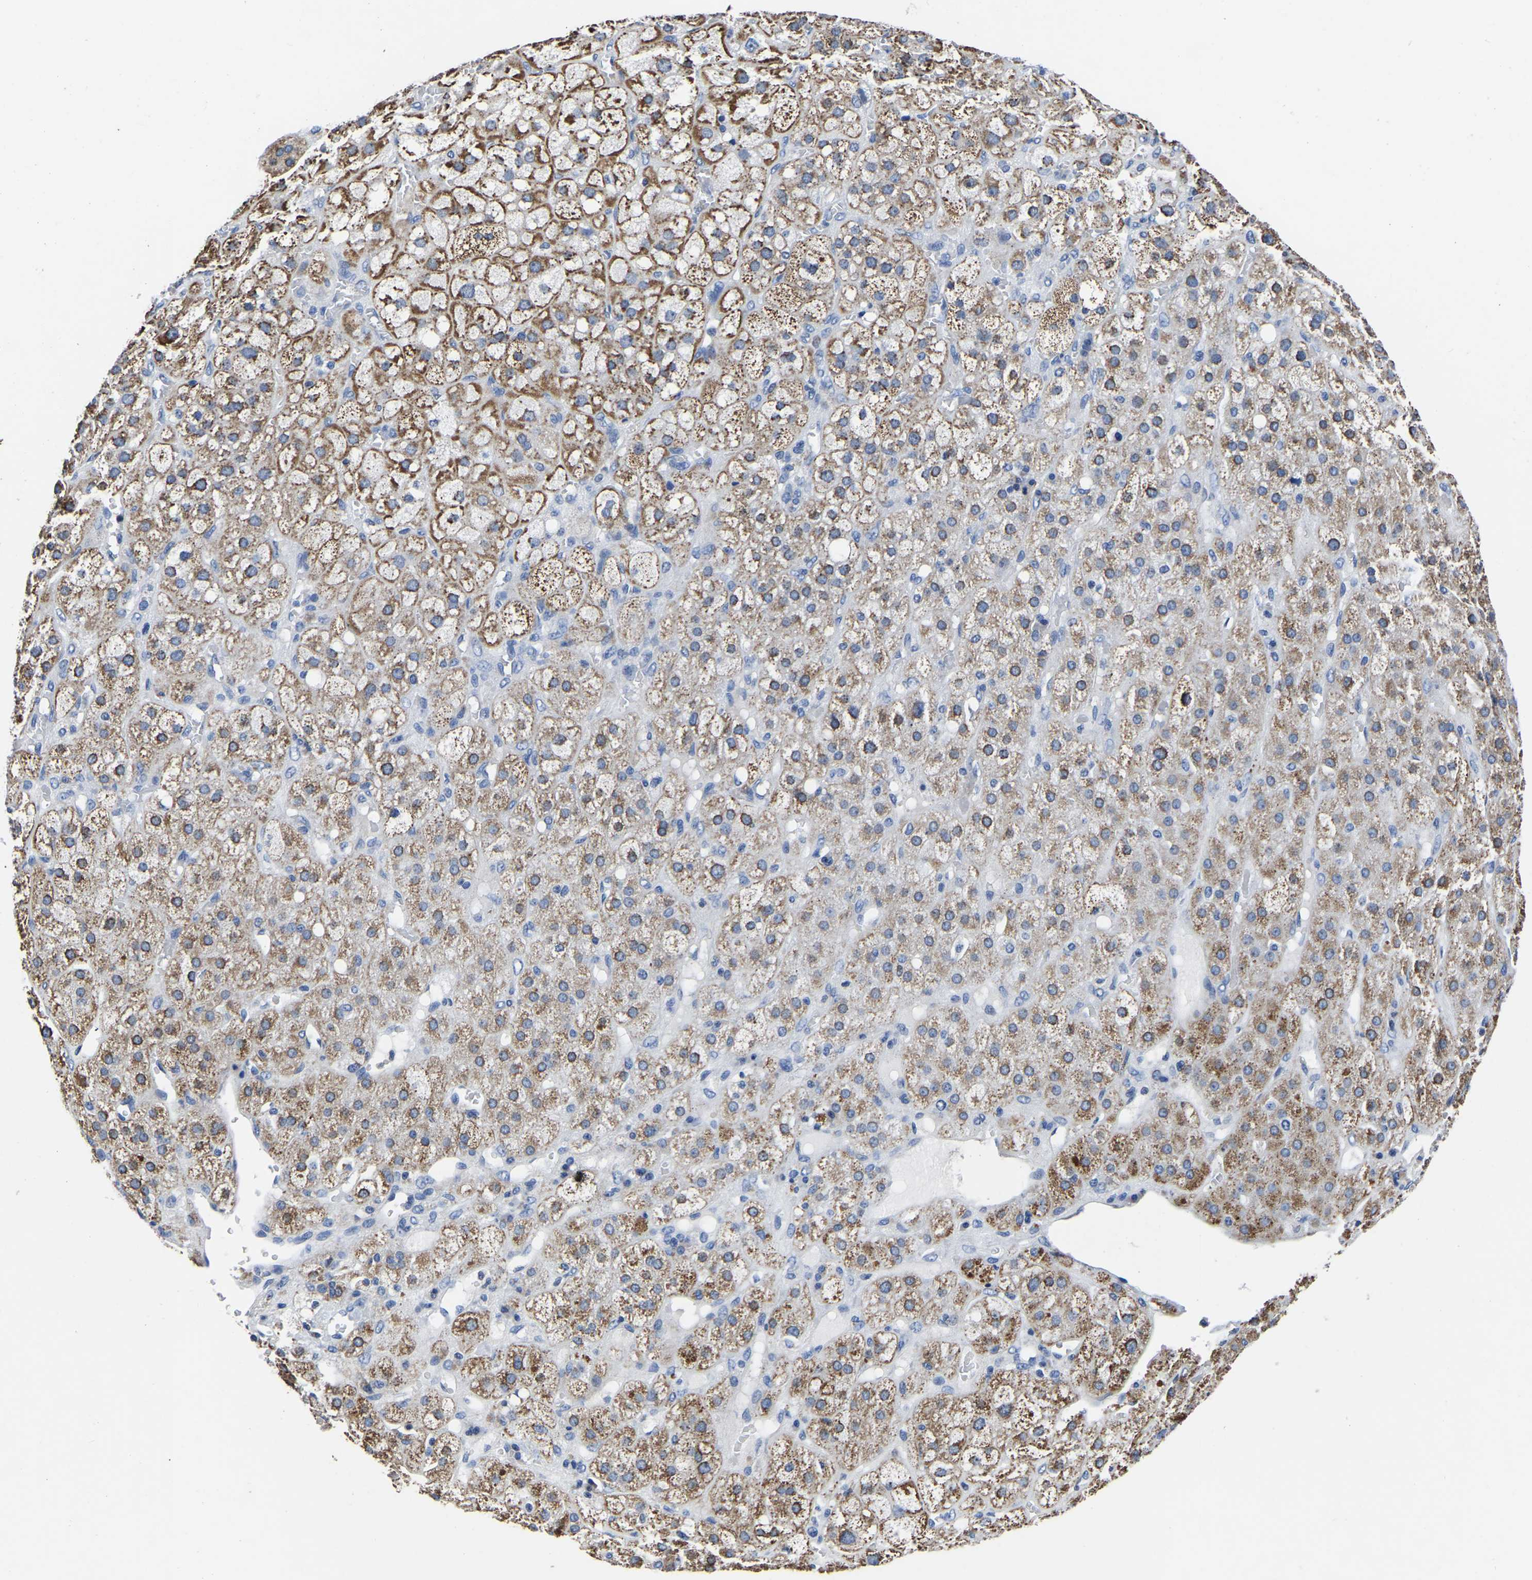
{"staining": {"intensity": "moderate", "quantity": ">75%", "location": "cytoplasmic/membranous"}, "tissue": "adrenal gland", "cell_type": "Glandular cells", "image_type": "normal", "snomed": [{"axis": "morphology", "description": "Normal tissue, NOS"}, {"axis": "topography", "description": "Adrenal gland"}], "caption": "DAB immunohistochemical staining of benign adrenal gland reveals moderate cytoplasmic/membranous protein staining in about >75% of glandular cells.", "gene": "FGD5", "patient": {"sex": "female", "age": 47}}